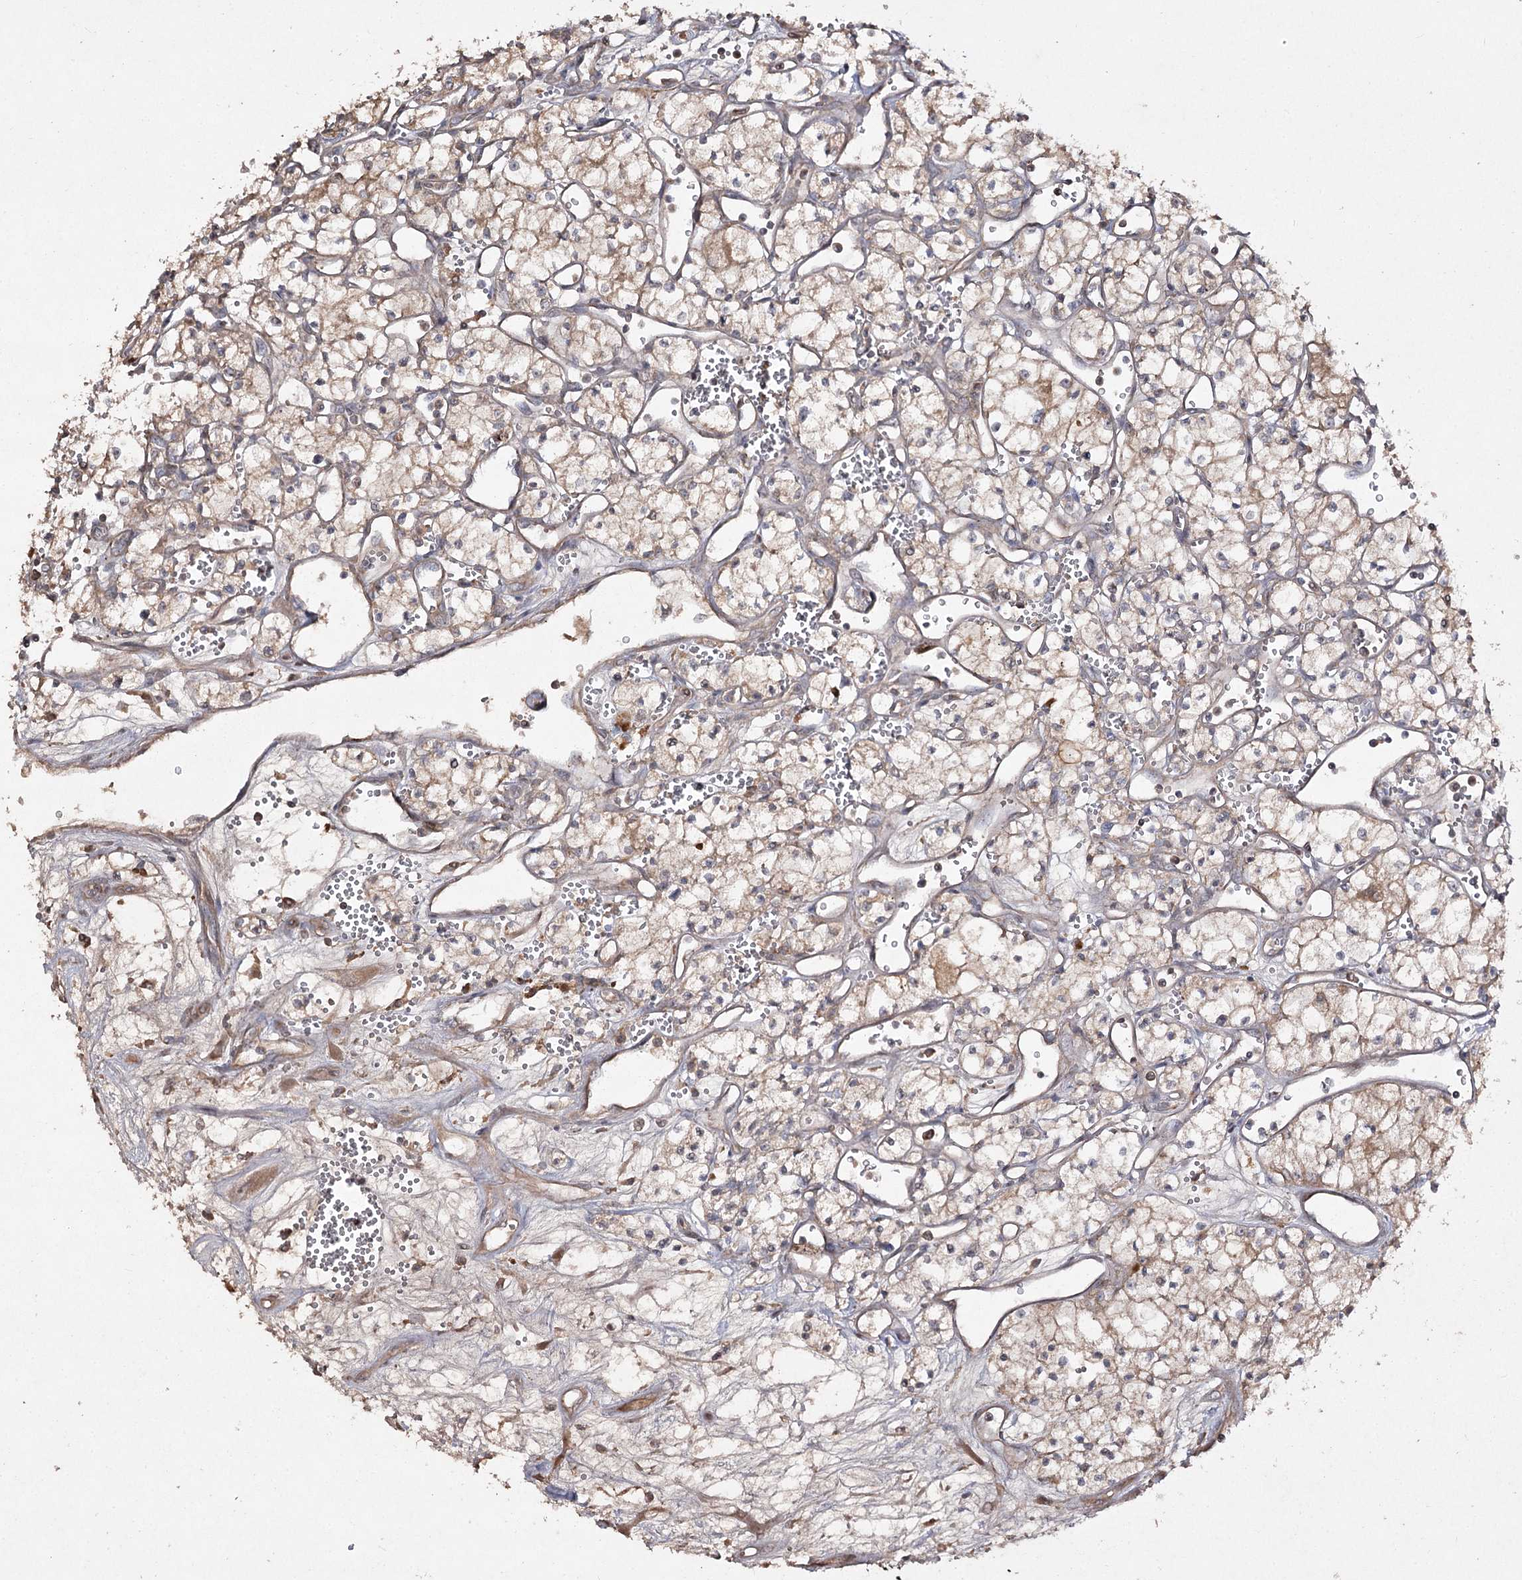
{"staining": {"intensity": "moderate", "quantity": "25%-75%", "location": "cytoplasmic/membranous"}, "tissue": "renal cancer", "cell_type": "Tumor cells", "image_type": "cancer", "snomed": [{"axis": "morphology", "description": "Adenocarcinoma, NOS"}, {"axis": "topography", "description": "Kidney"}], "caption": "Human renal adenocarcinoma stained for a protein (brown) displays moderate cytoplasmic/membranous positive staining in about 25%-75% of tumor cells.", "gene": "FANCL", "patient": {"sex": "male", "age": 59}}